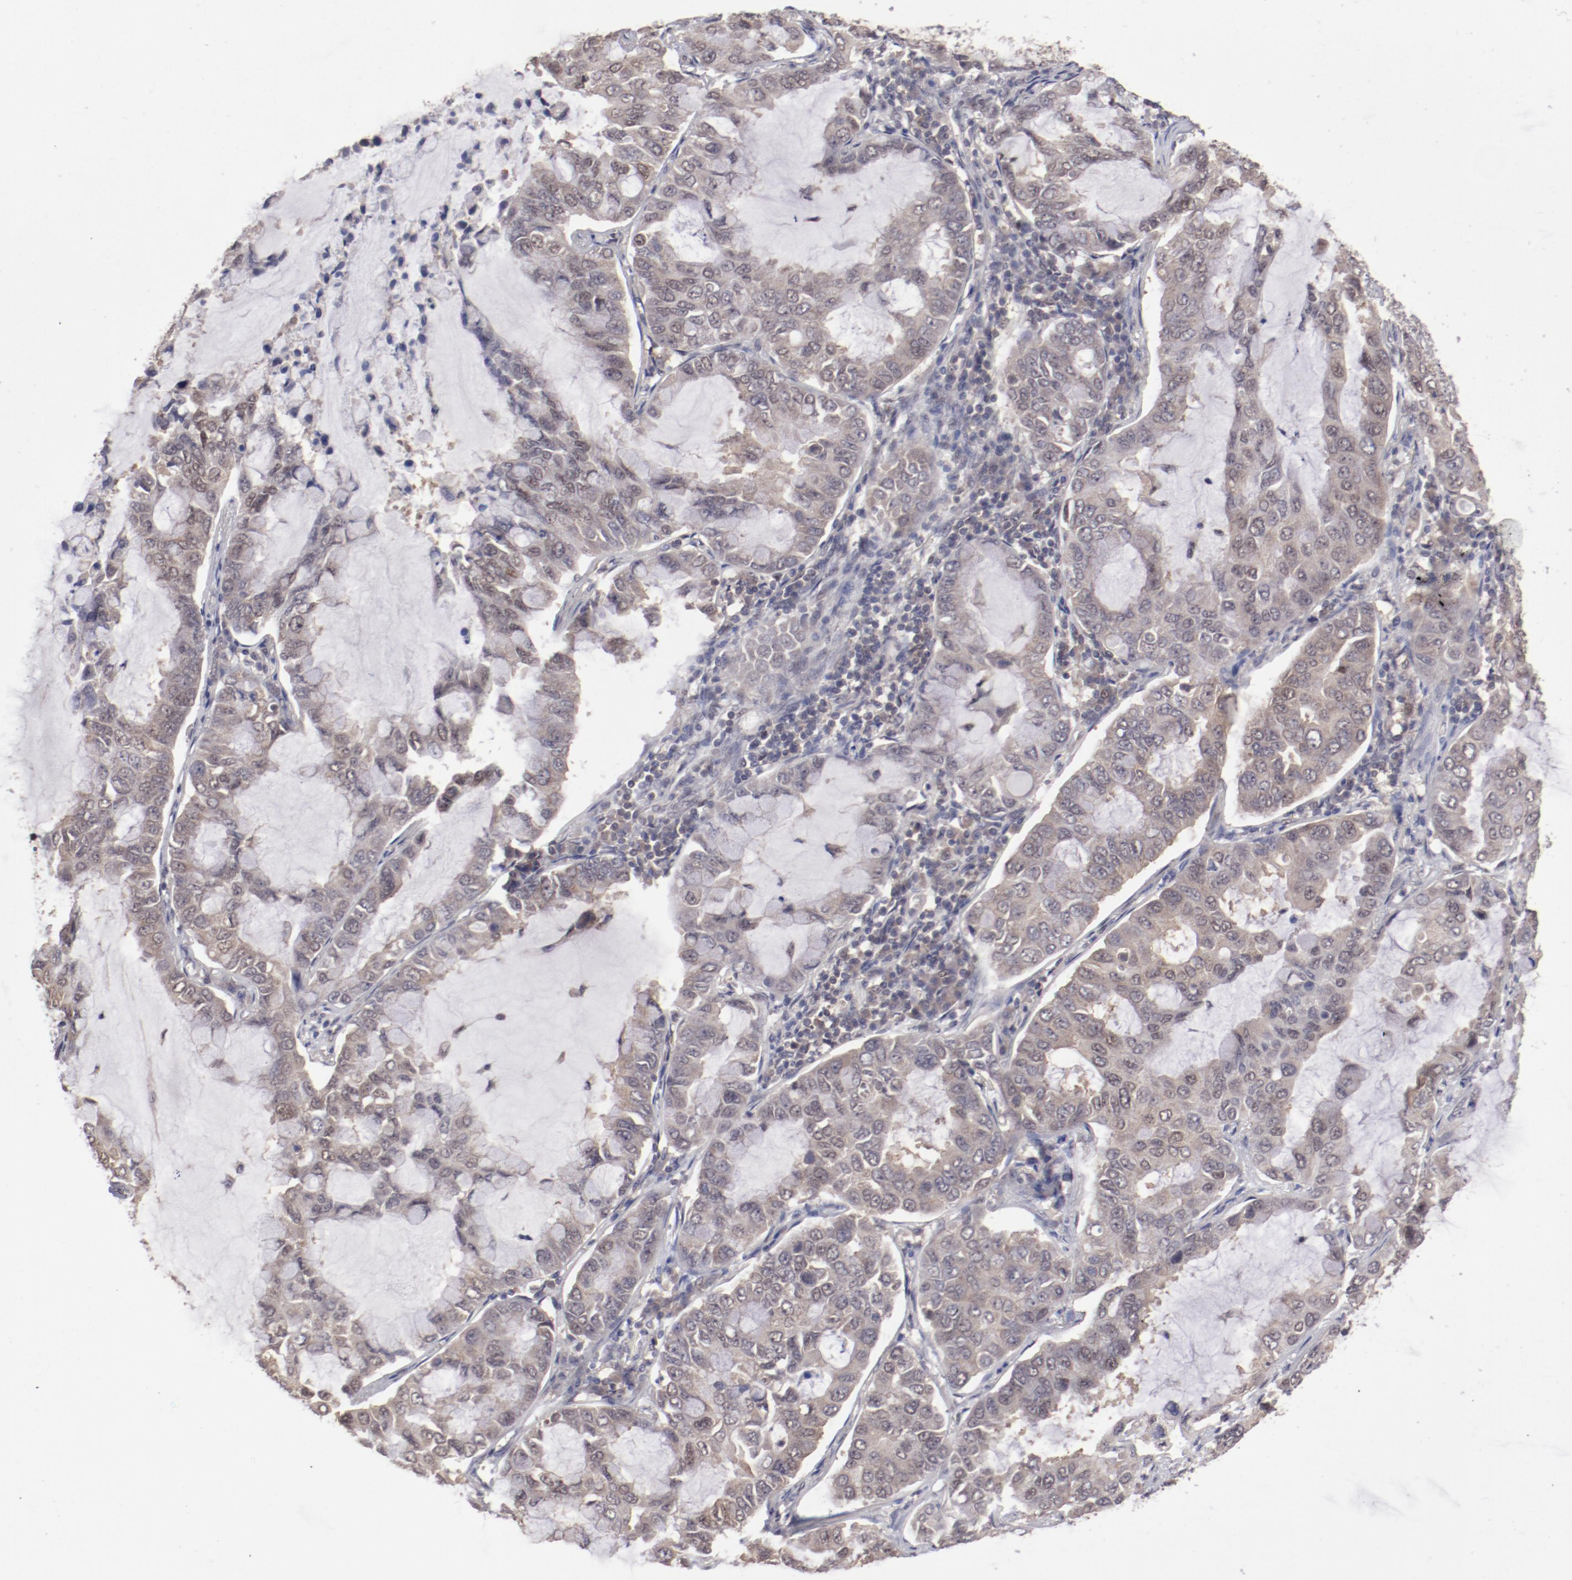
{"staining": {"intensity": "weak", "quantity": ">75%", "location": "cytoplasmic/membranous,nuclear"}, "tissue": "lung cancer", "cell_type": "Tumor cells", "image_type": "cancer", "snomed": [{"axis": "morphology", "description": "Adenocarcinoma, NOS"}, {"axis": "topography", "description": "Lung"}], "caption": "Adenocarcinoma (lung) tissue reveals weak cytoplasmic/membranous and nuclear positivity in about >75% of tumor cells, visualized by immunohistochemistry.", "gene": "ARNT", "patient": {"sex": "male", "age": 64}}